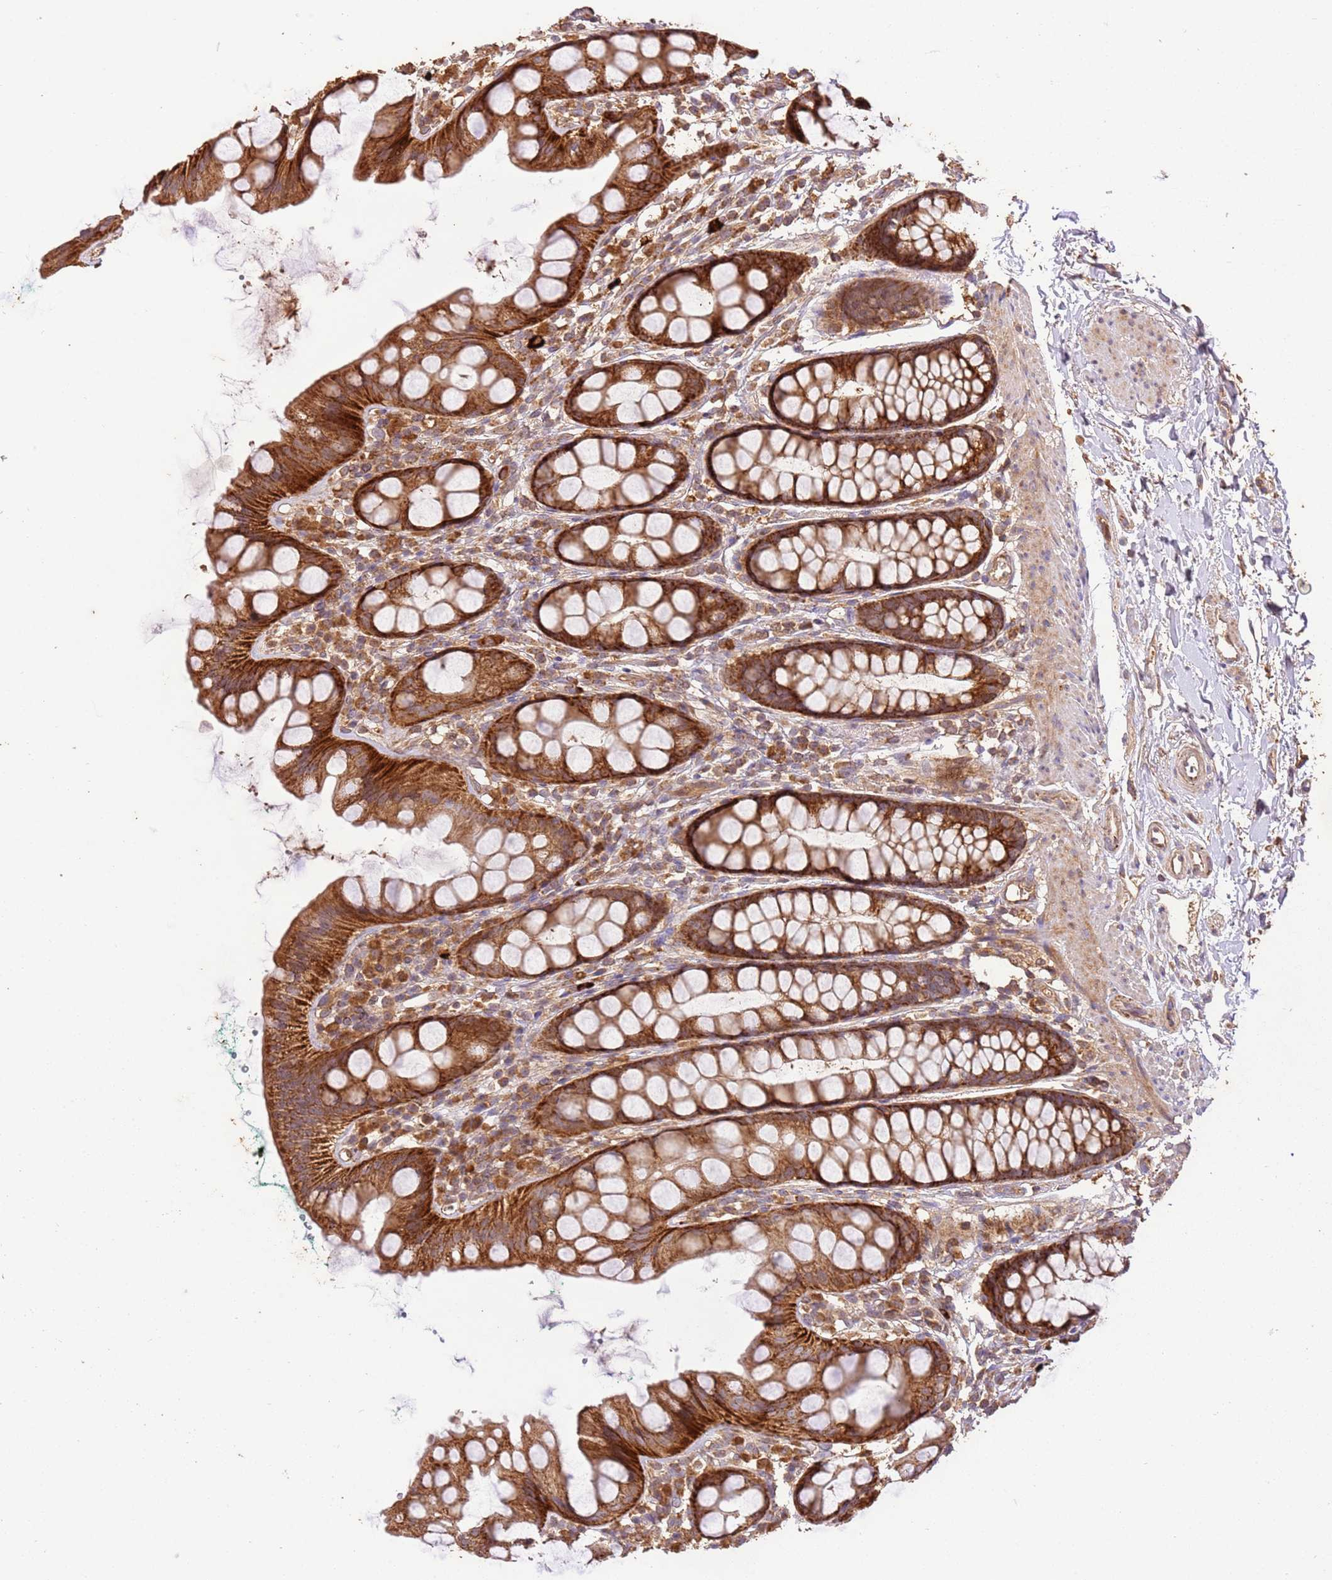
{"staining": {"intensity": "strong", "quantity": ">75%", "location": "cytoplasmic/membranous"}, "tissue": "rectum", "cell_type": "Glandular cells", "image_type": "normal", "snomed": [{"axis": "morphology", "description": "Normal tissue, NOS"}, {"axis": "topography", "description": "Rectum"}], "caption": "Protein expression by immunohistochemistry shows strong cytoplasmic/membranous positivity in about >75% of glandular cells in unremarkable rectum. (IHC, brightfield microscopy, high magnification).", "gene": "LRRC28", "patient": {"sex": "female", "age": 65}}